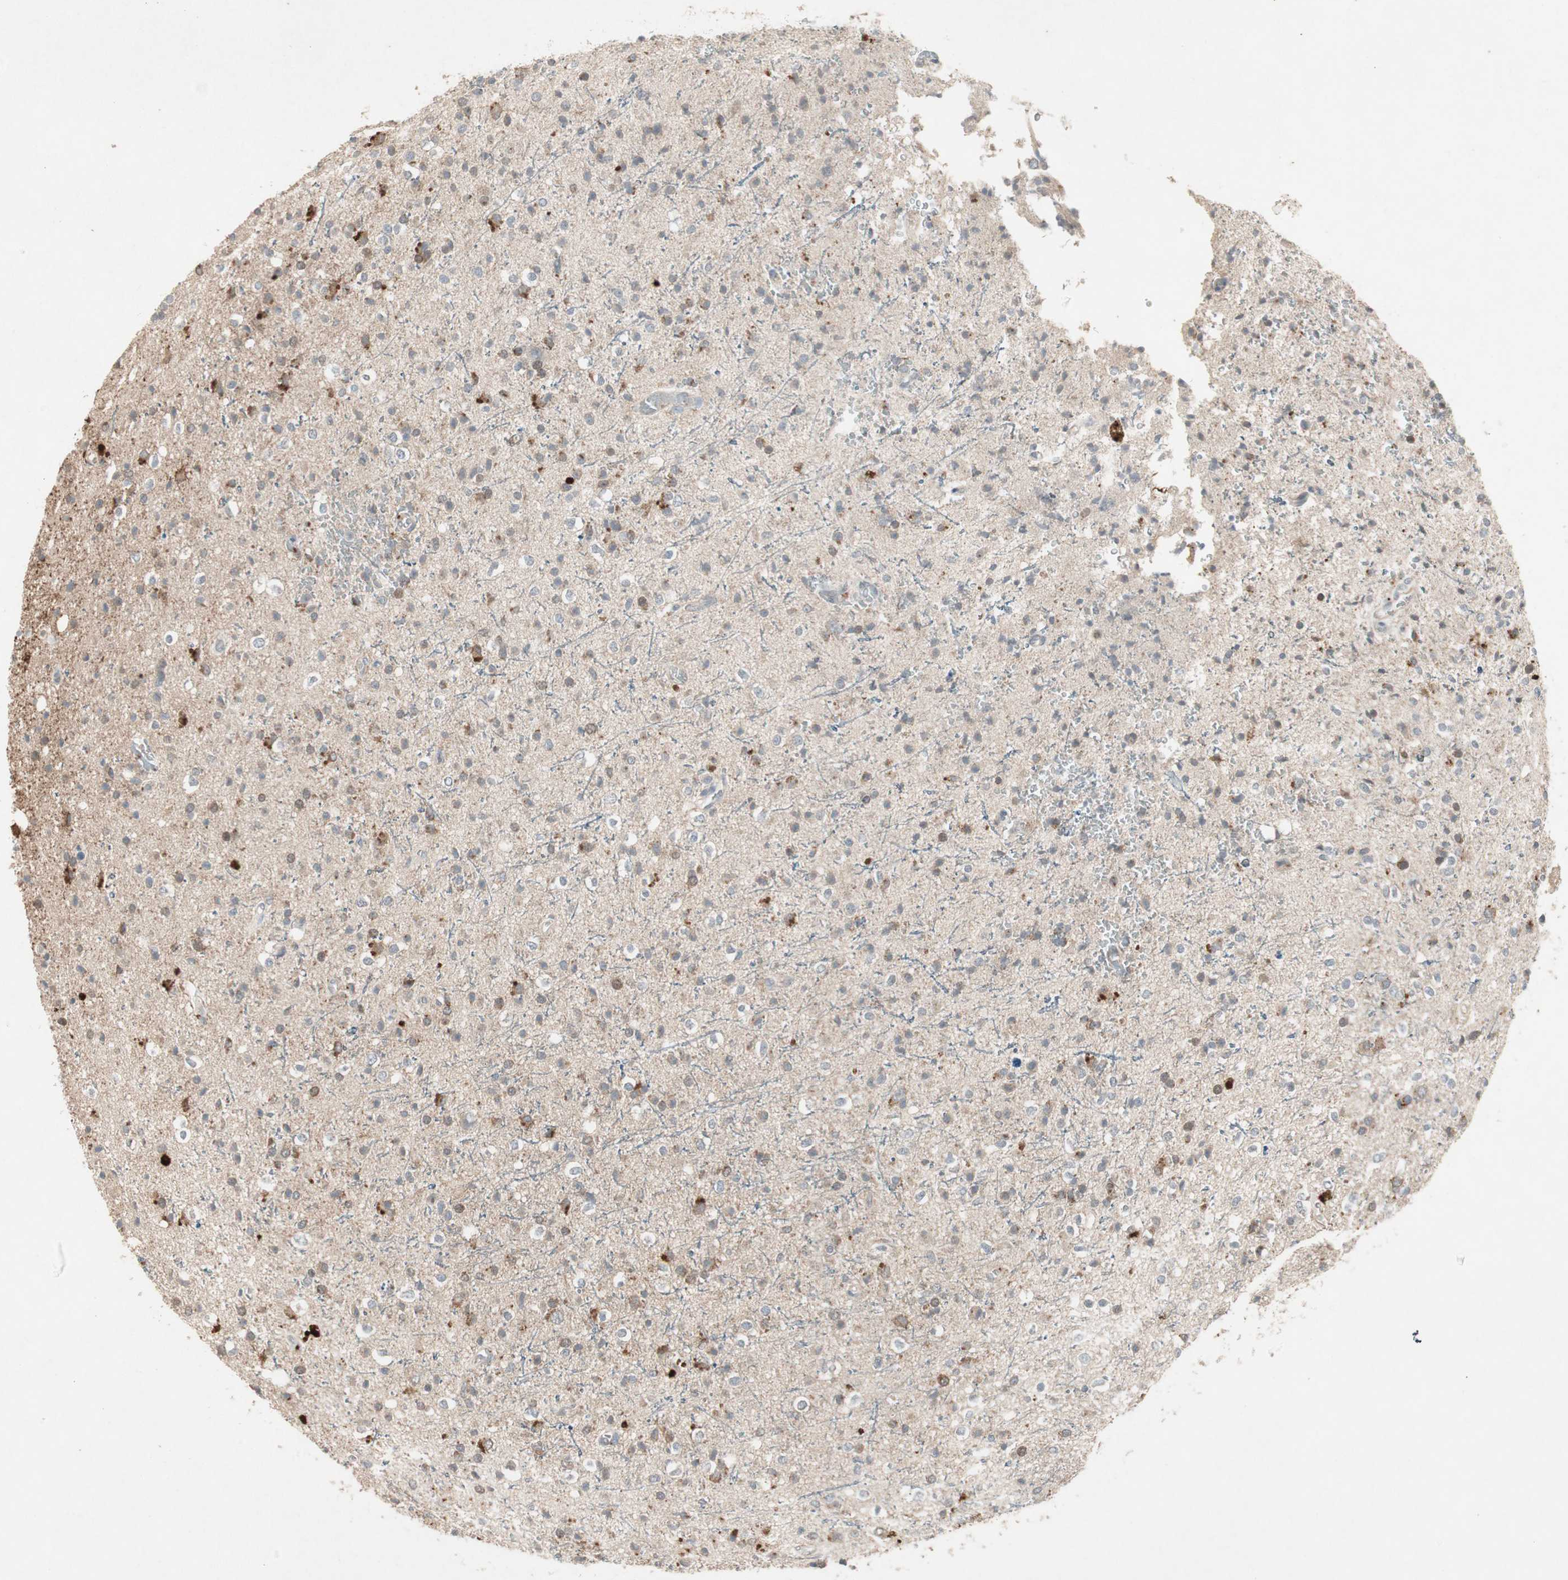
{"staining": {"intensity": "weak", "quantity": "<25%", "location": "cytoplasmic/membranous"}, "tissue": "glioma", "cell_type": "Tumor cells", "image_type": "cancer", "snomed": [{"axis": "morphology", "description": "Glioma, malignant, High grade"}, {"axis": "topography", "description": "Brain"}], "caption": "Immunohistochemistry image of neoplastic tissue: malignant glioma (high-grade) stained with DAB (3,3'-diaminobenzidine) reveals no significant protein positivity in tumor cells. (Stains: DAB immunohistochemistry with hematoxylin counter stain, Microscopy: brightfield microscopy at high magnification).", "gene": "JMJD7-PLA2G4B", "patient": {"sex": "male", "age": 47}}